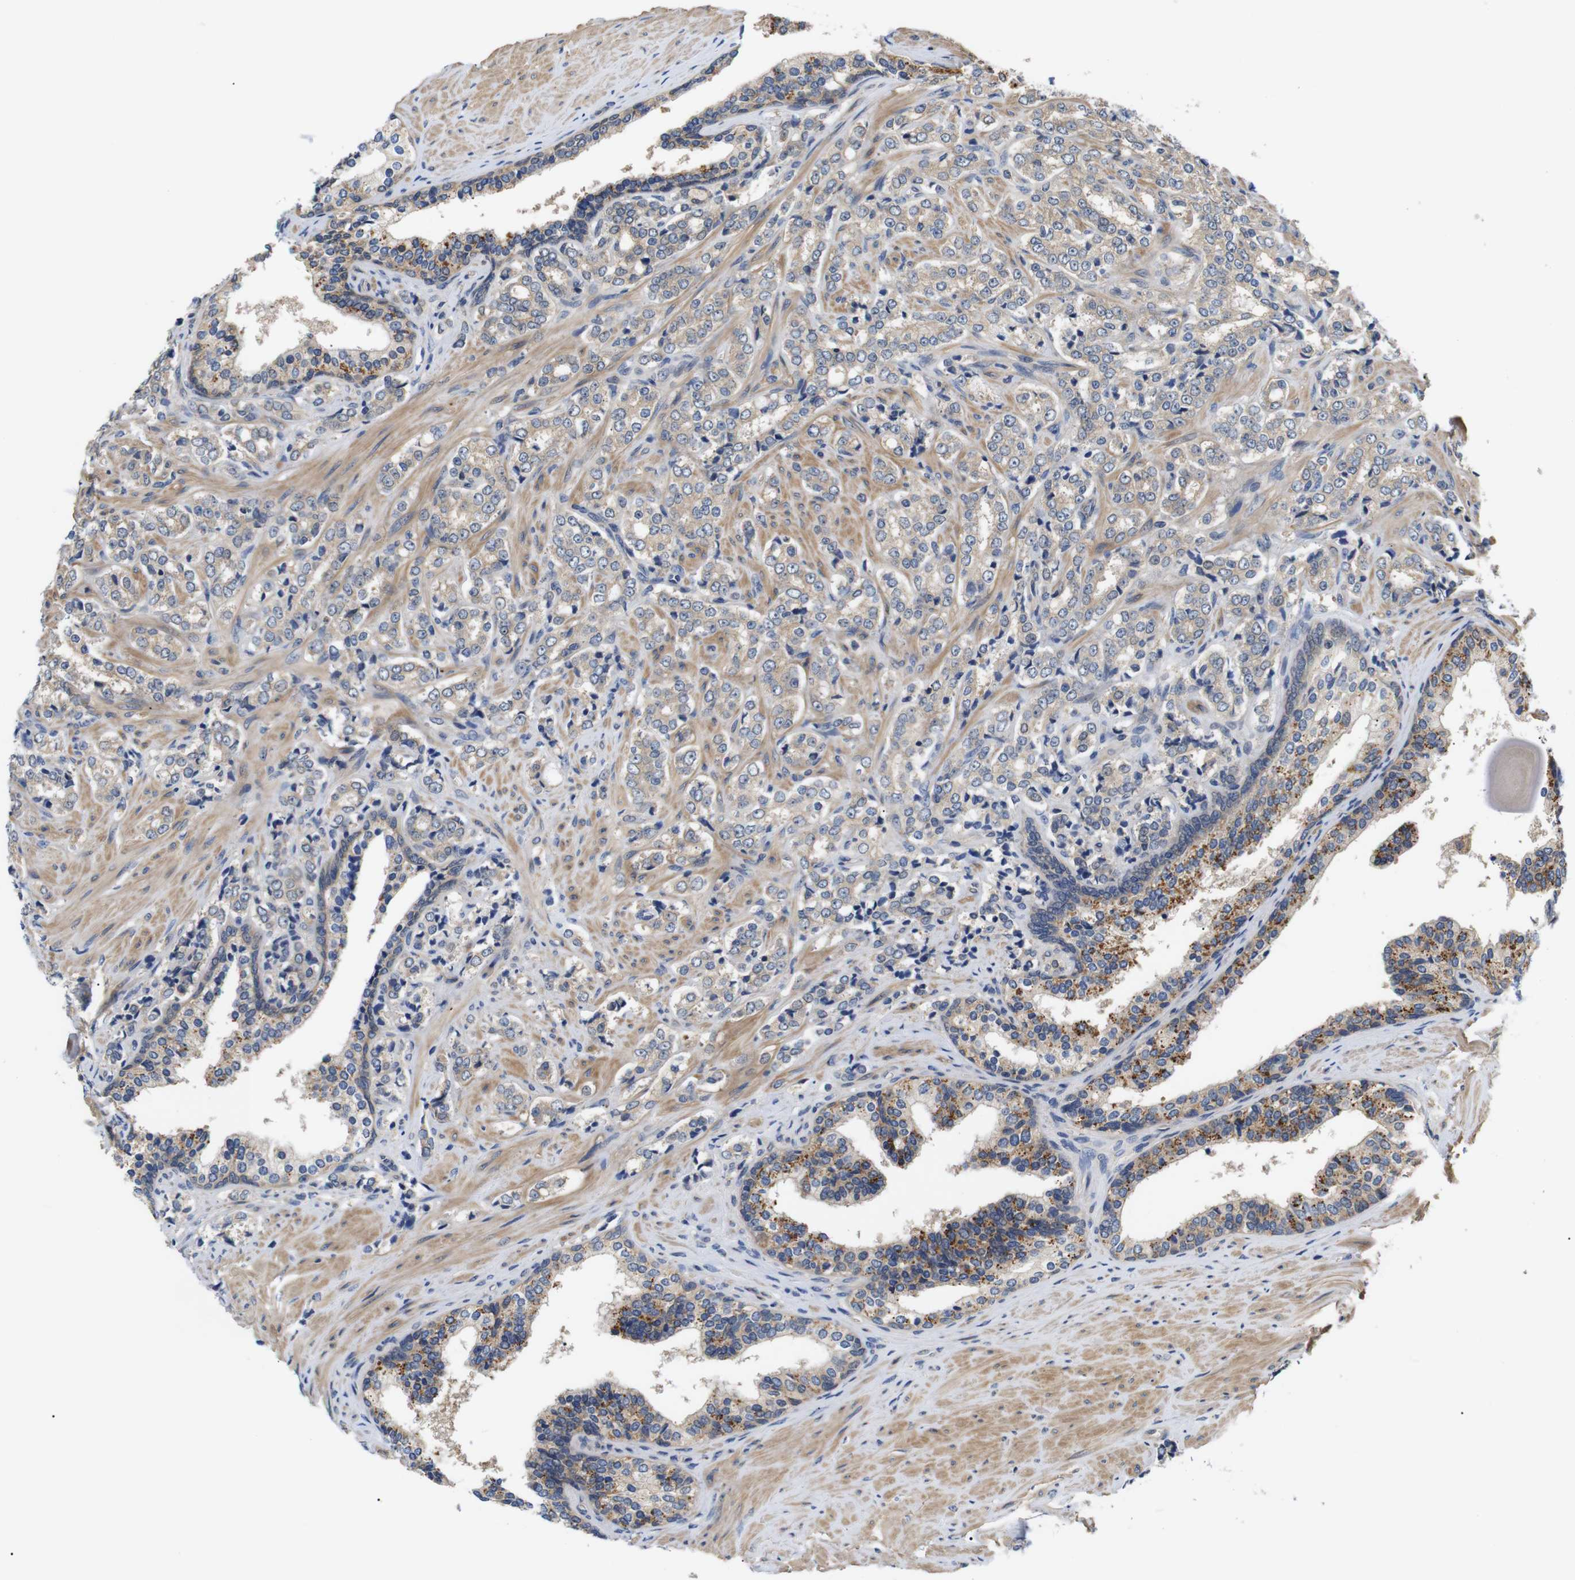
{"staining": {"intensity": "weak", "quantity": ">75%", "location": "cytoplasmic/membranous"}, "tissue": "prostate cancer", "cell_type": "Tumor cells", "image_type": "cancer", "snomed": [{"axis": "morphology", "description": "Adenocarcinoma, Low grade"}, {"axis": "topography", "description": "Prostate"}], "caption": "Prostate cancer stained with a protein marker demonstrates weak staining in tumor cells.", "gene": "DDR1", "patient": {"sex": "male", "age": 60}}